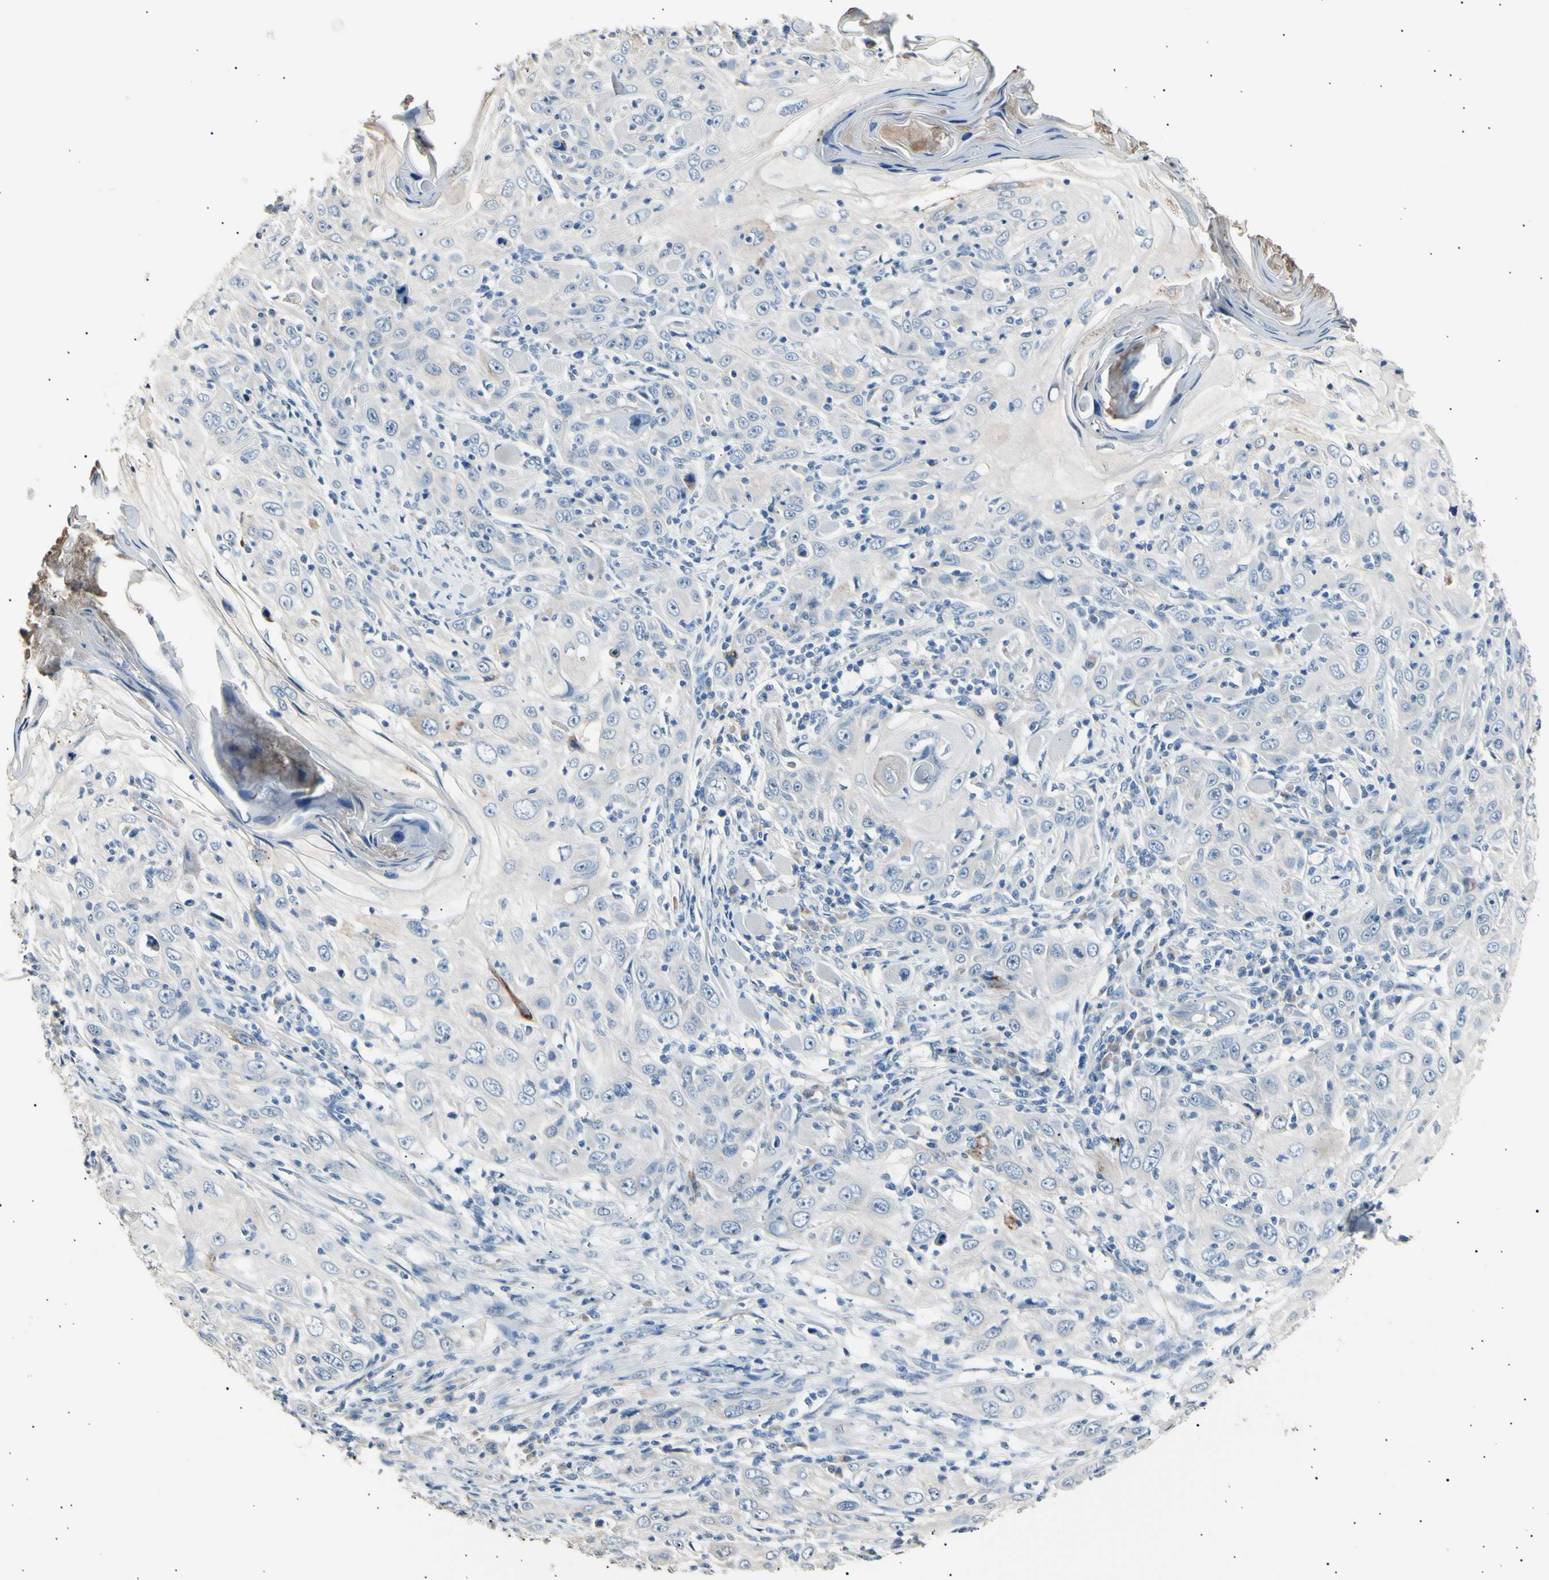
{"staining": {"intensity": "negative", "quantity": "none", "location": "none"}, "tissue": "skin cancer", "cell_type": "Tumor cells", "image_type": "cancer", "snomed": [{"axis": "morphology", "description": "Squamous cell carcinoma, NOS"}, {"axis": "topography", "description": "Skin"}], "caption": "This is a photomicrograph of immunohistochemistry staining of skin squamous cell carcinoma, which shows no staining in tumor cells. (DAB immunohistochemistry, high magnification).", "gene": "LDLR", "patient": {"sex": "female", "age": 88}}